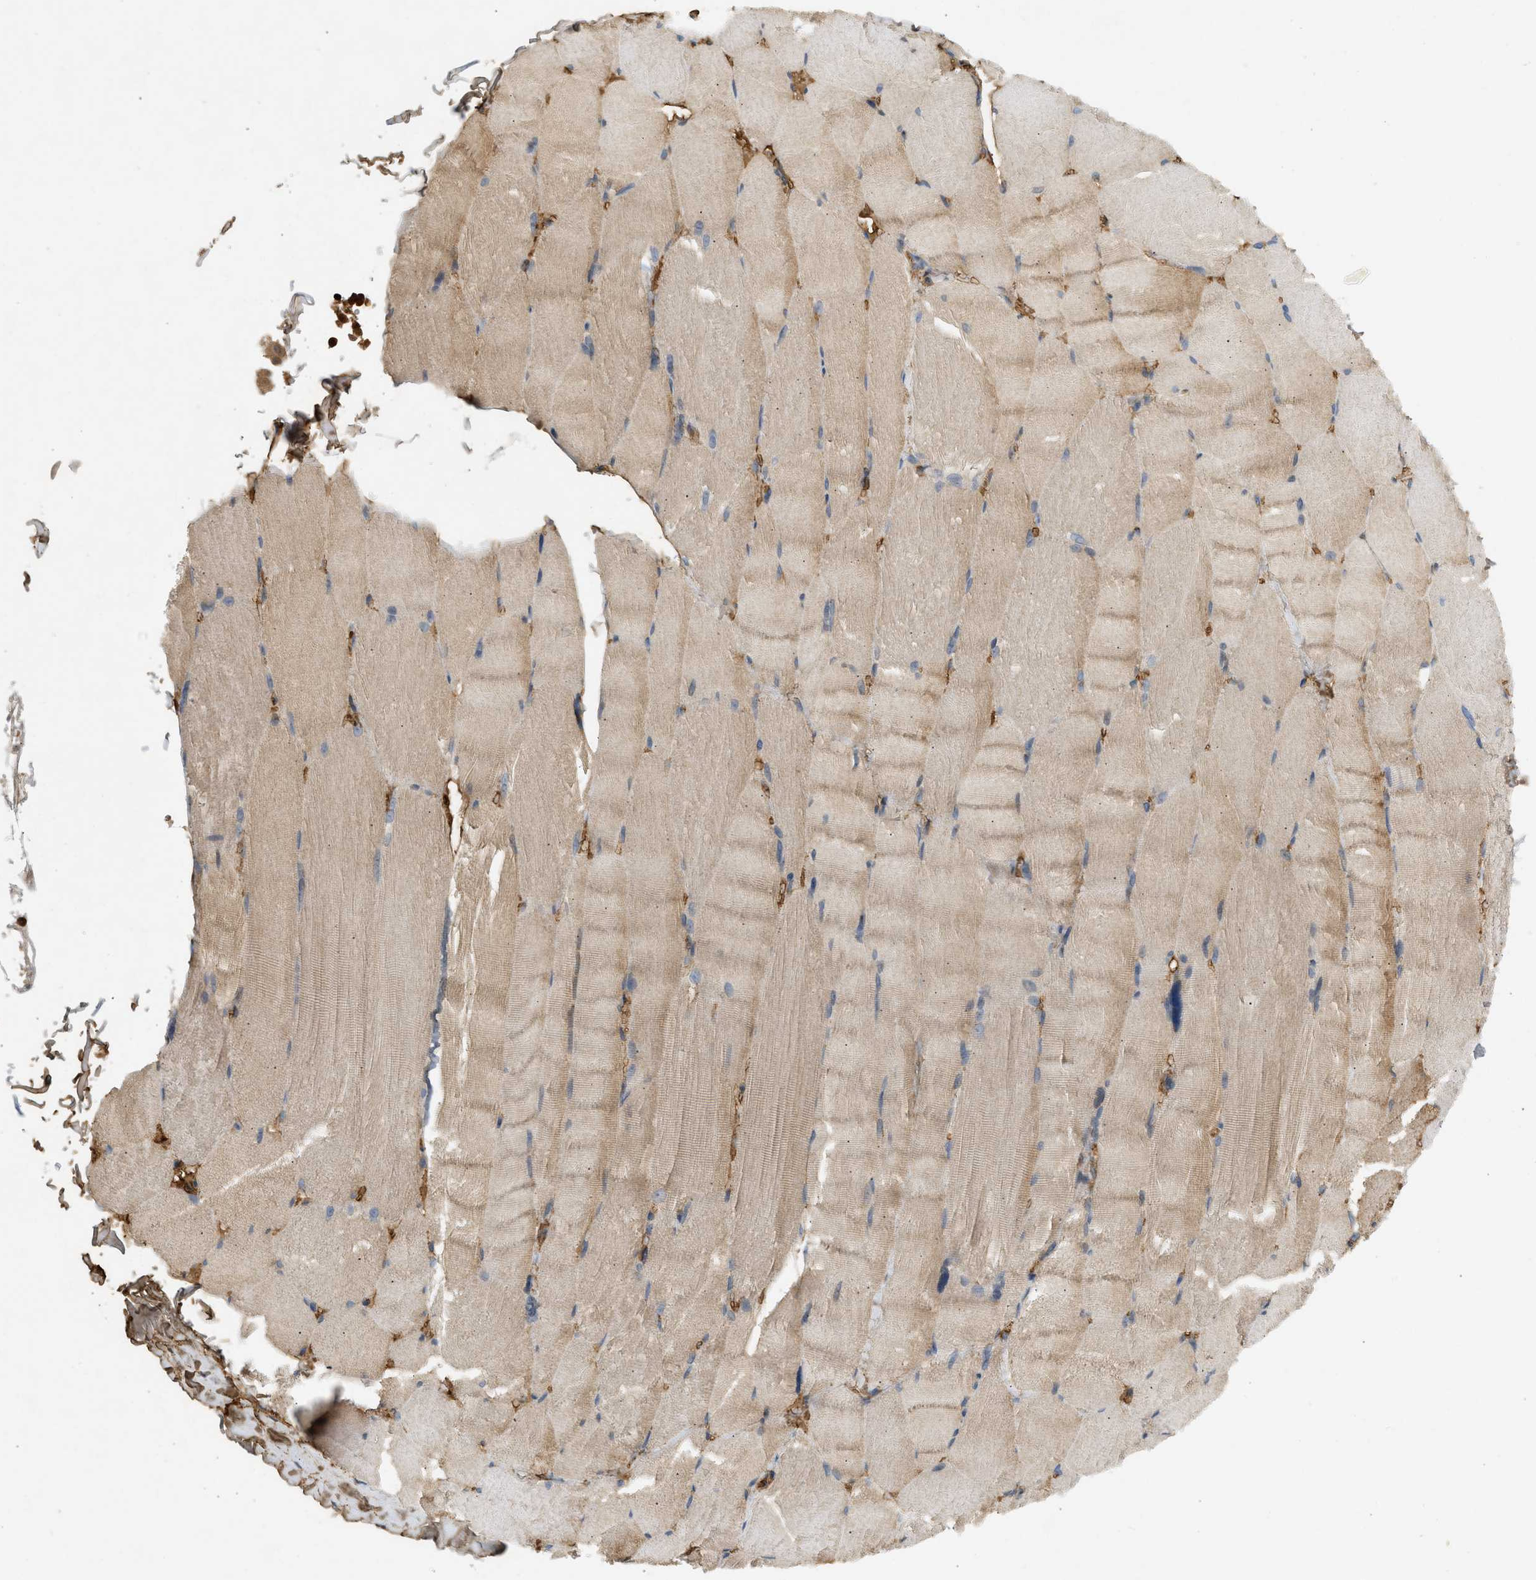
{"staining": {"intensity": "weak", "quantity": ">75%", "location": "cytoplasmic/membranous"}, "tissue": "skeletal muscle", "cell_type": "Myocytes", "image_type": "normal", "snomed": [{"axis": "morphology", "description": "Normal tissue, NOS"}, {"axis": "topography", "description": "Skin"}, {"axis": "topography", "description": "Skeletal muscle"}], "caption": "Immunohistochemistry (IHC) of normal human skeletal muscle shows low levels of weak cytoplasmic/membranous positivity in about >75% of myocytes.", "gene": "F8", "patient": {"sex": "male", "age": 83}}